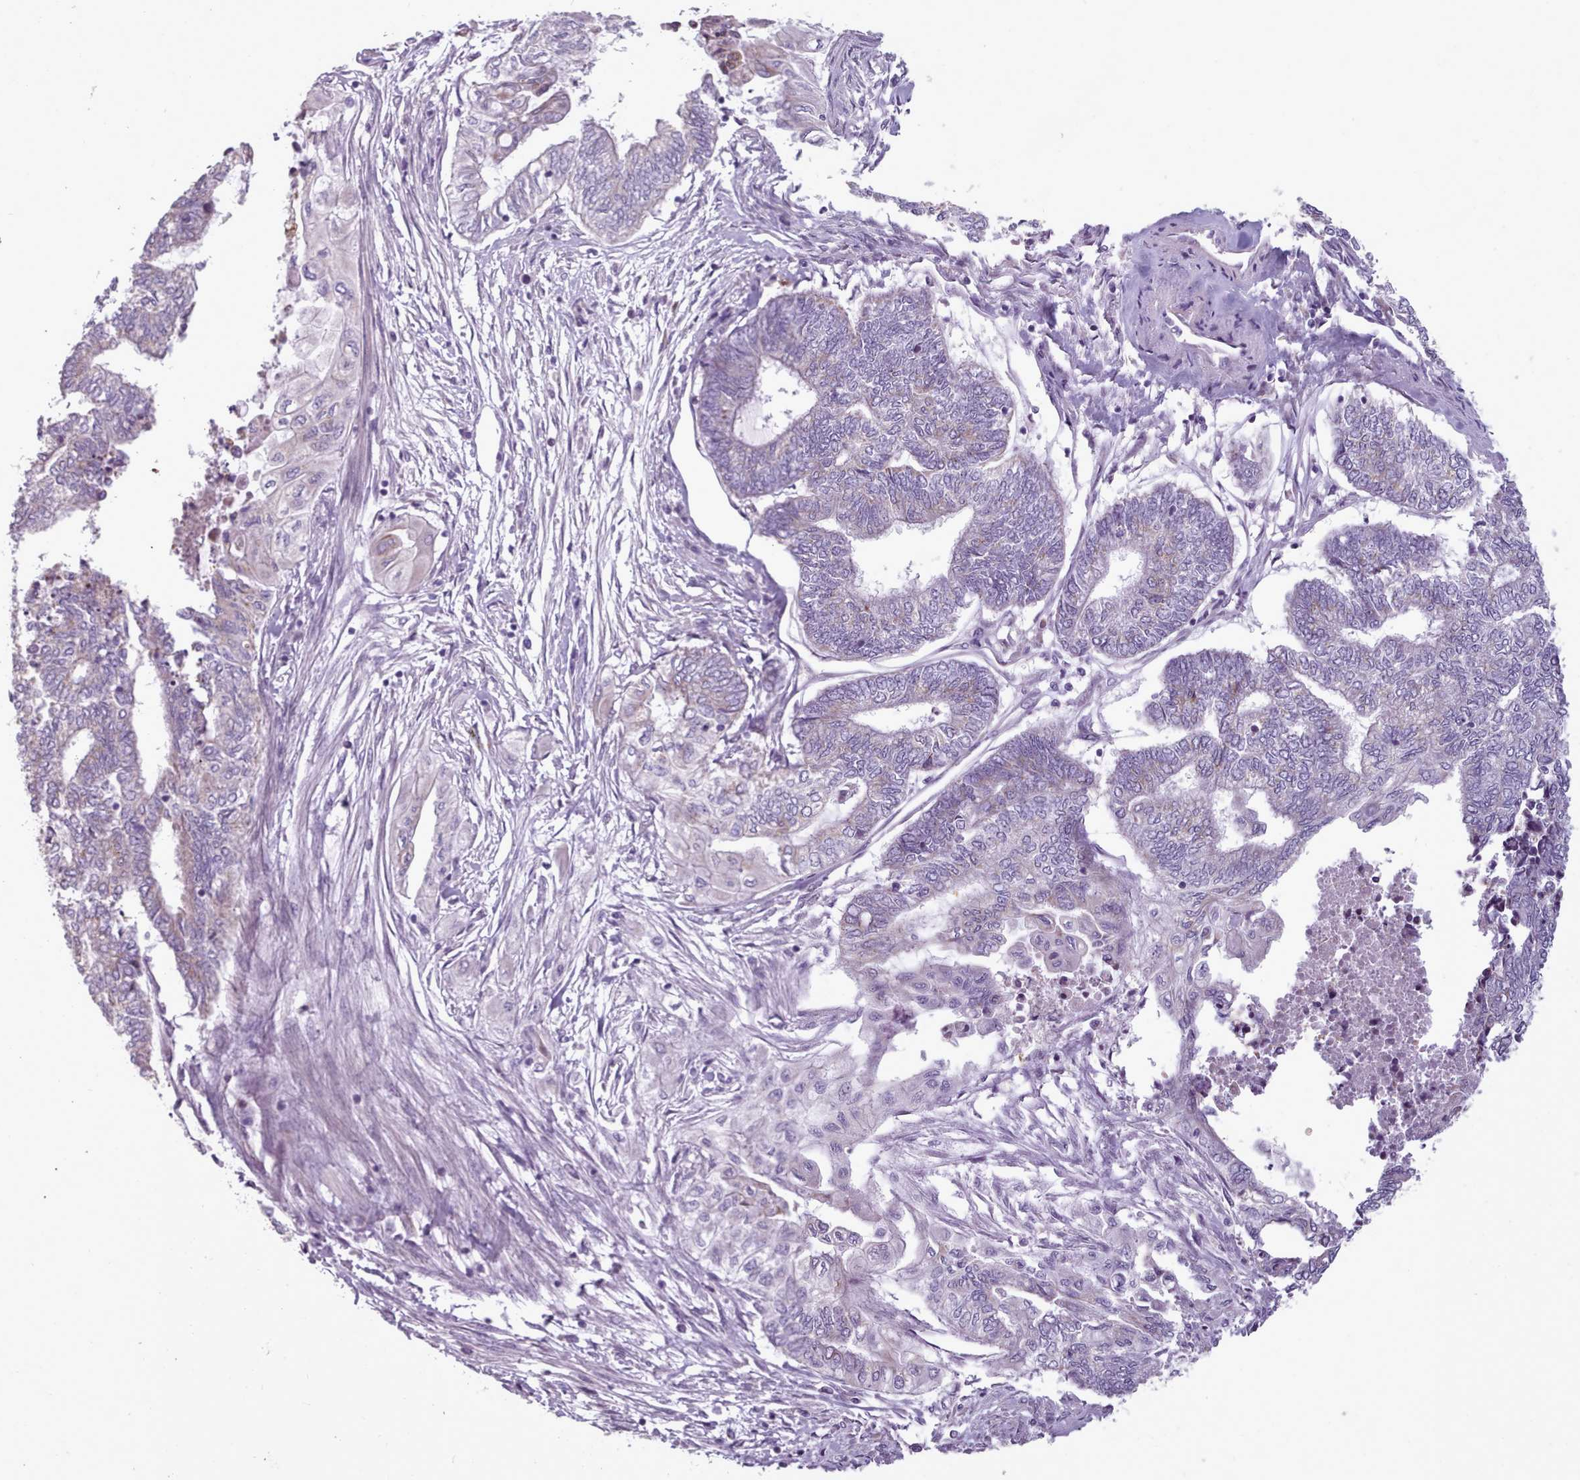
{"staining": {"intensity": "weak", "quantity": "<25%", "location": "cytoplasmic/membranous"}, "tissue": "endometrial cancer", "cell_type": "Tumor cells", "image_type": "cancer", "snomed": [{"axis": "morphology", "description": "Adenocarcinoma, NOS"}, {"axis": "topography", "description": "Uterus"}, {"axis": "topography", "description": "Endometrium"}], "caption": "Tumor cells are negative for brown protein staining in endometrial cancer. The staining was performed using DAB (3,3'-diaminobenzidine) to visualize the protein expression in brown, while the nuclei were stained in blue with hematoxylin (Magnification: 20x).", "gene": "SLC52A3", "patient": {"sex": "female", "age": 70}}